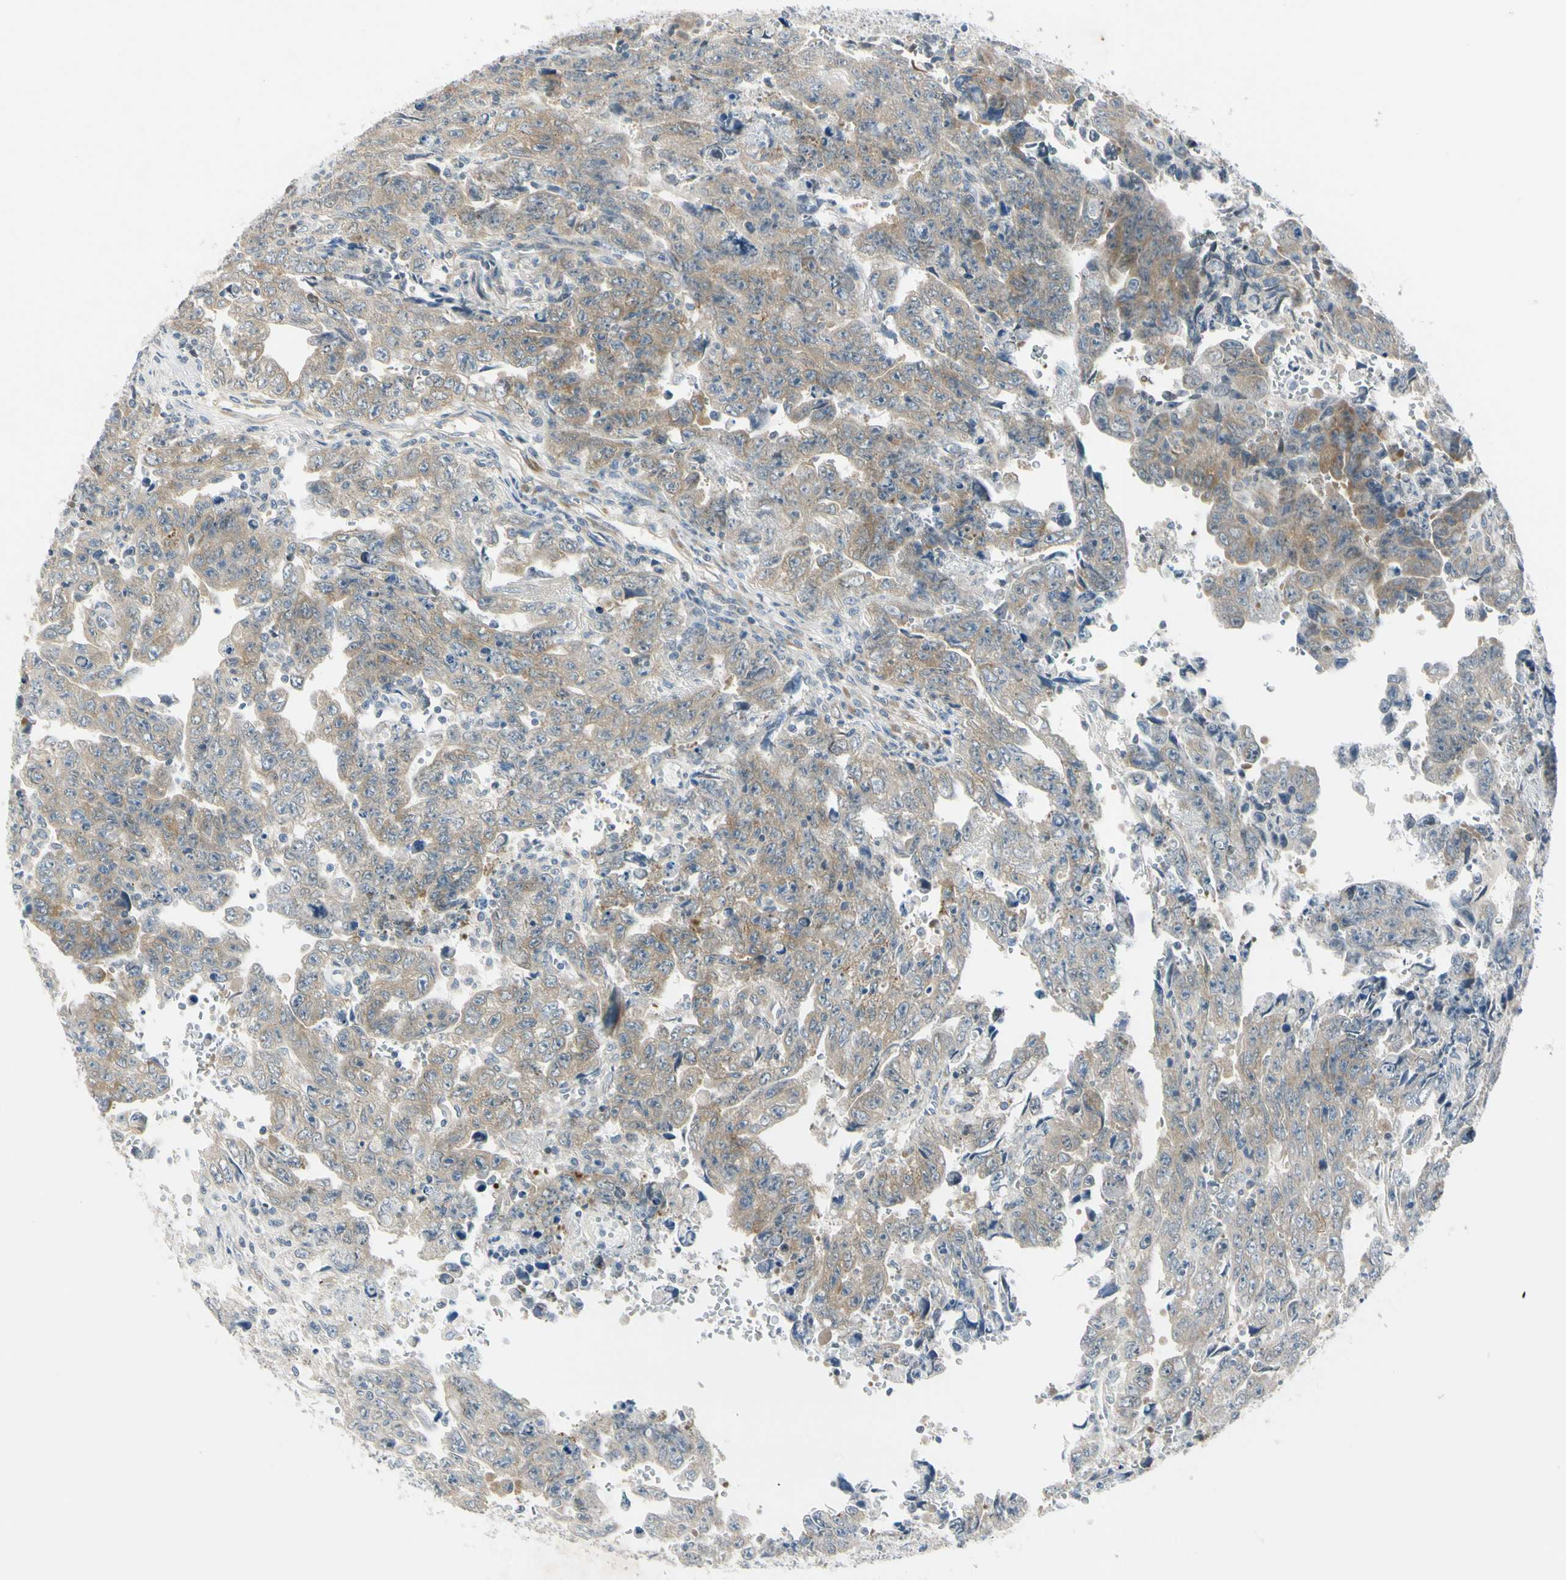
{"staining": {"intensity": "moderate", "quantity": ">75%", "location": "cytoplasmic/membranous"}, "tissue": "testis cancer", "cell_type": "Tumor cells", "image_type": "cancer", "snomed": [{"axis": "morphology", "description": "Carcinoma, Embryonal, NOS"}, {"axis": "topography", "description": "Testis"}], "caption": "Brown immunohistochemical staining in testis embryonal carcinoma displays moderate cytoplasmic/membranous positivity in approximately >75% of tumor cells.", "gene": "RPS6KB2", "patient": {"sex": "male", "age": 28}}